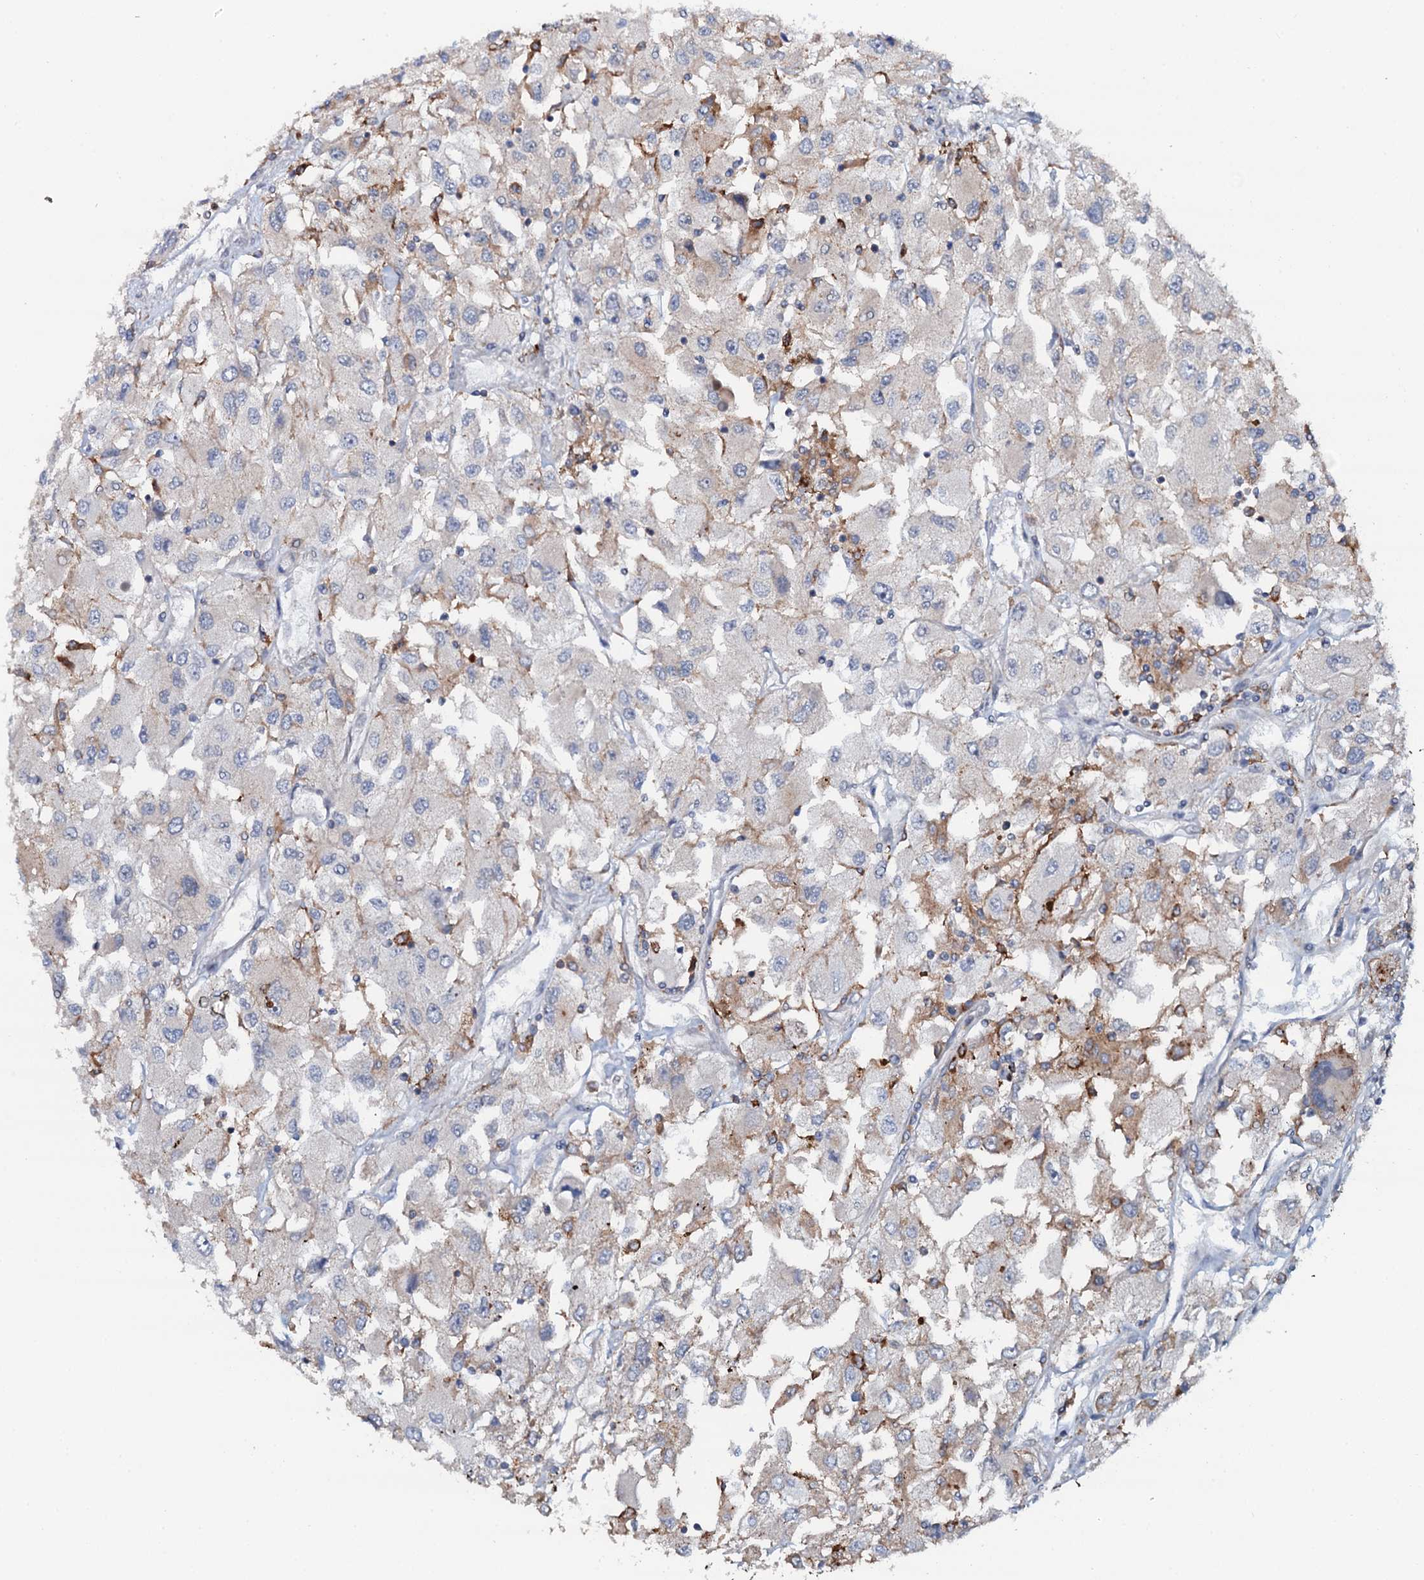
{"staining": {"intensity": "moderate", "quantity": "<25%", "location": "cytoplasmic/membranous"}, "tissue": "renal cancer", "cell_type": "Tumor cells", "image_type": "cancer", "snomed": [{"axis": "morphology", "description": "Adenocarcinoma, NOS"}, {"axis": "topography", "description": "Kidney"}], "caption": "Immunohistochemistry (IHC) micrograph of neoplastic tissue: renal adenocarcinoma stained using immunohistochemistry (IHC) exhibits low levels of moderate protein expression localized specifically in the cytoplasmic/membranous of tumor cells, appearing as a cytoplasmic/membranous brown color.", "gene": "VAMP8", "patient": {"sex": "female", "age": 52}}